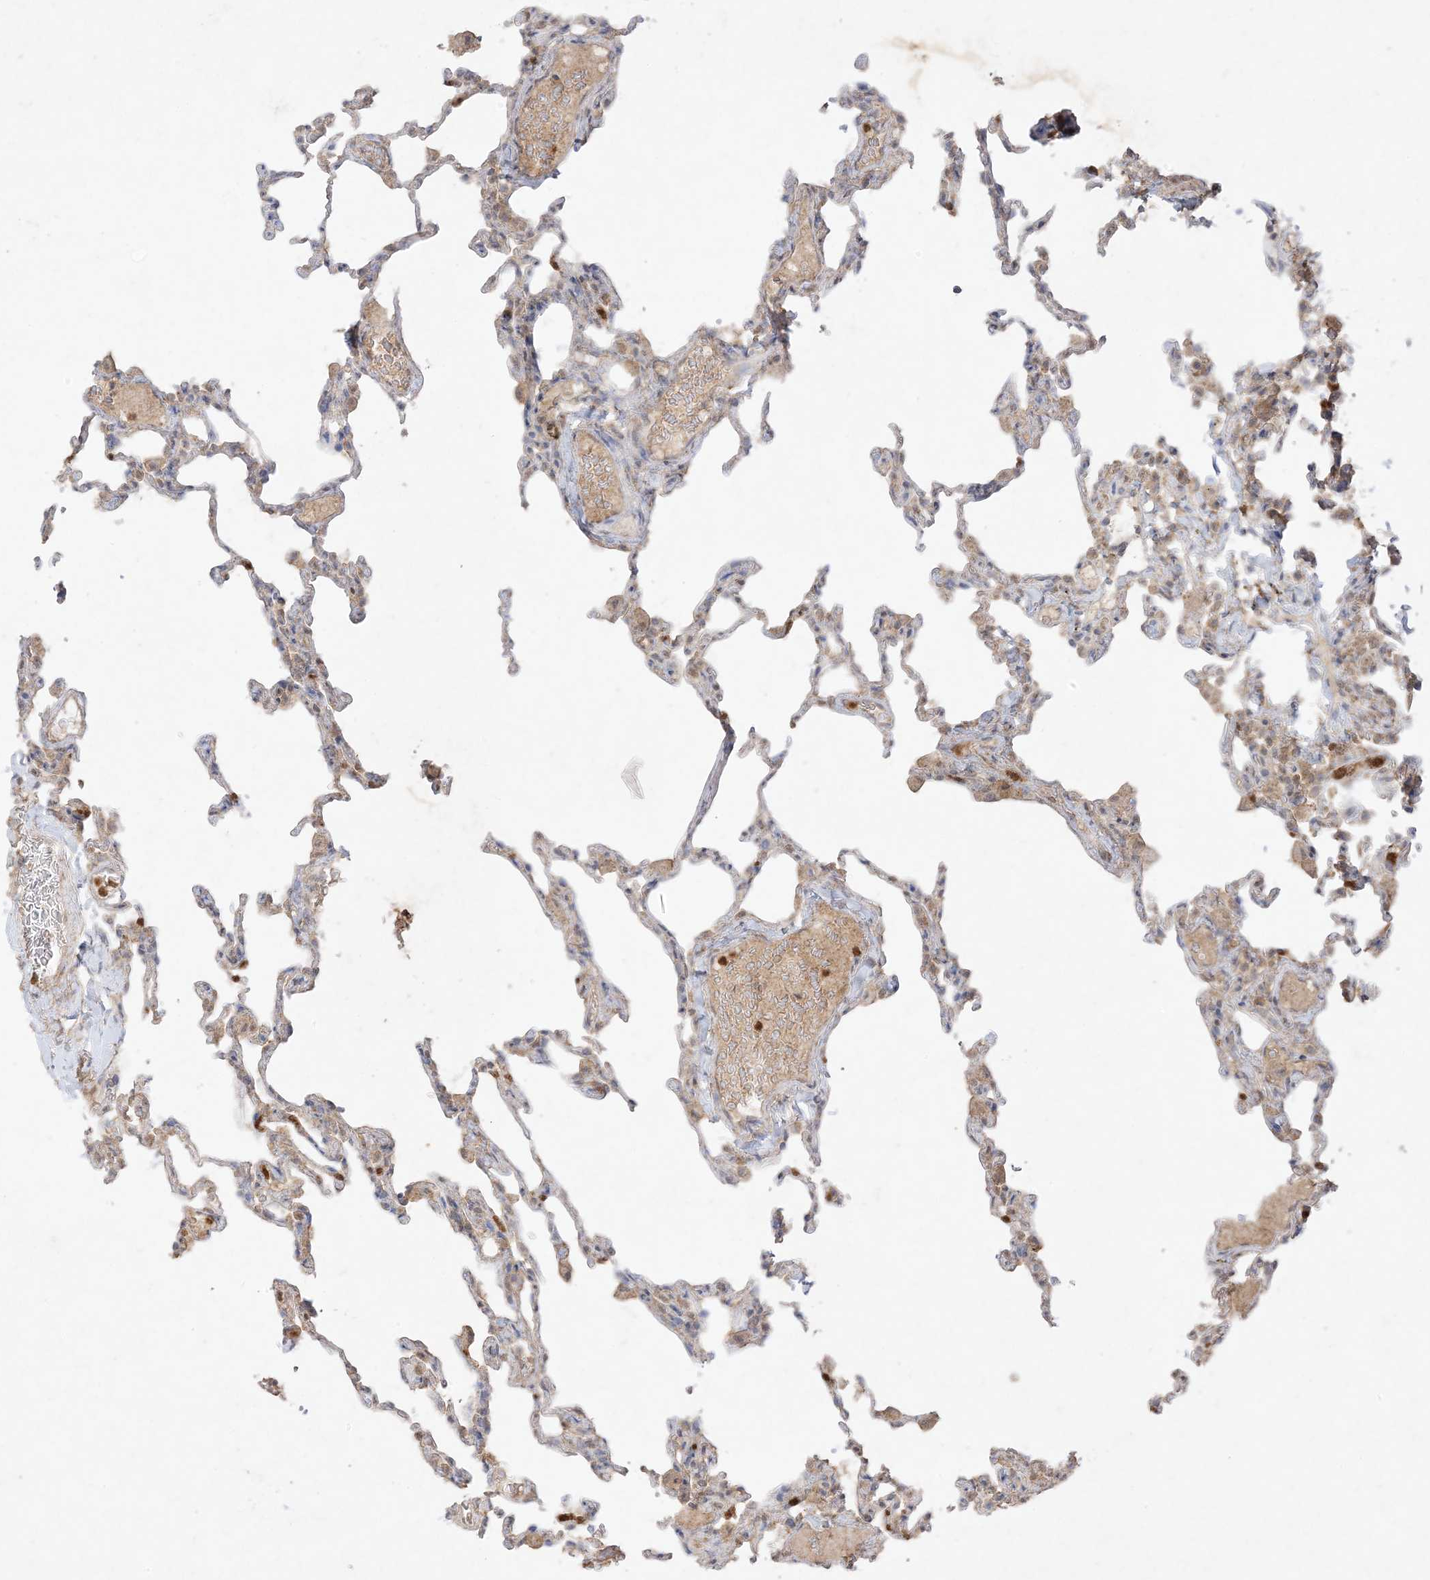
{"staining": {"intensity": "moderate", "quantity": "<25%", "location": "cytoplasmic/membranous"}, "tissue": "lung", "cell_type": "Alveolar cells", "image_type": "normal", "snomed": [{"axis": "morphology", "description": "Normal tissue, NOS"}, {"axis": "topography", "description": "Lung"}], "caption": "High-power microscopy captured an IHC micrograph of benign lung, revealing moderate cytoplasmic/membranous positivity in approximately <25% of alveolar cells.", "gene": "UBE2C", "patient": {"sex": "male", "age": 20}}